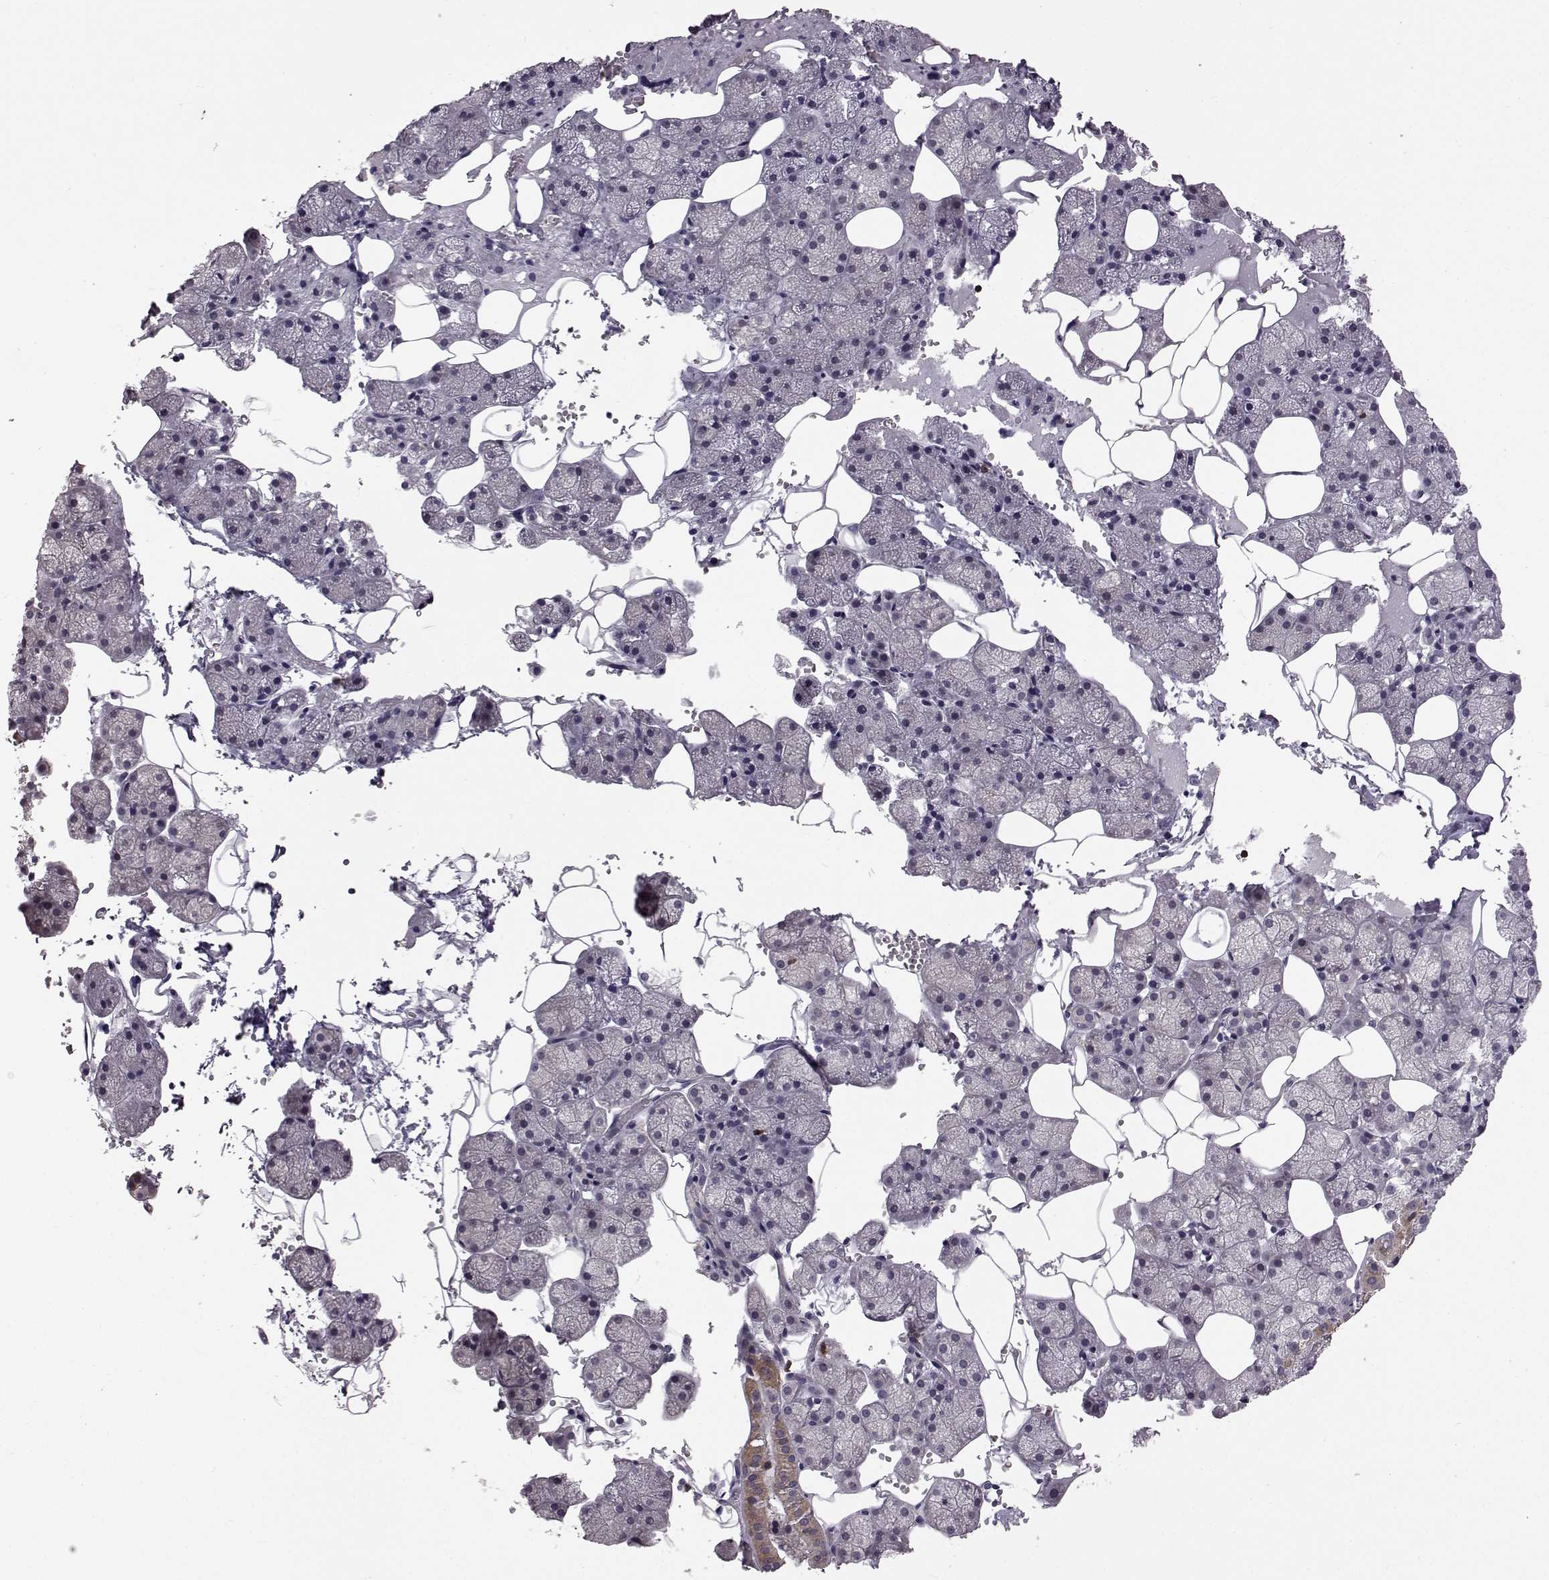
{"staining": {"intensity": "weak", "quantity": "<25%", "location": "cytoplasmic/membranous"}, "tissue": "salivary gland", "cell_type": "Glandular cells", "image_type": "normal", "snomed": [{"axis": "morphology", "description": "Normal tissue, NOS"}, {"axis": "topography", "description": "Salivary gland"}], "caption": "This is a photomicrograph of immunohistochemistry staining of normal salivary gland, which shows no staining in glandular cells.", "gene": "DOK2", "patient": {"sex": "male", "age": 38}}